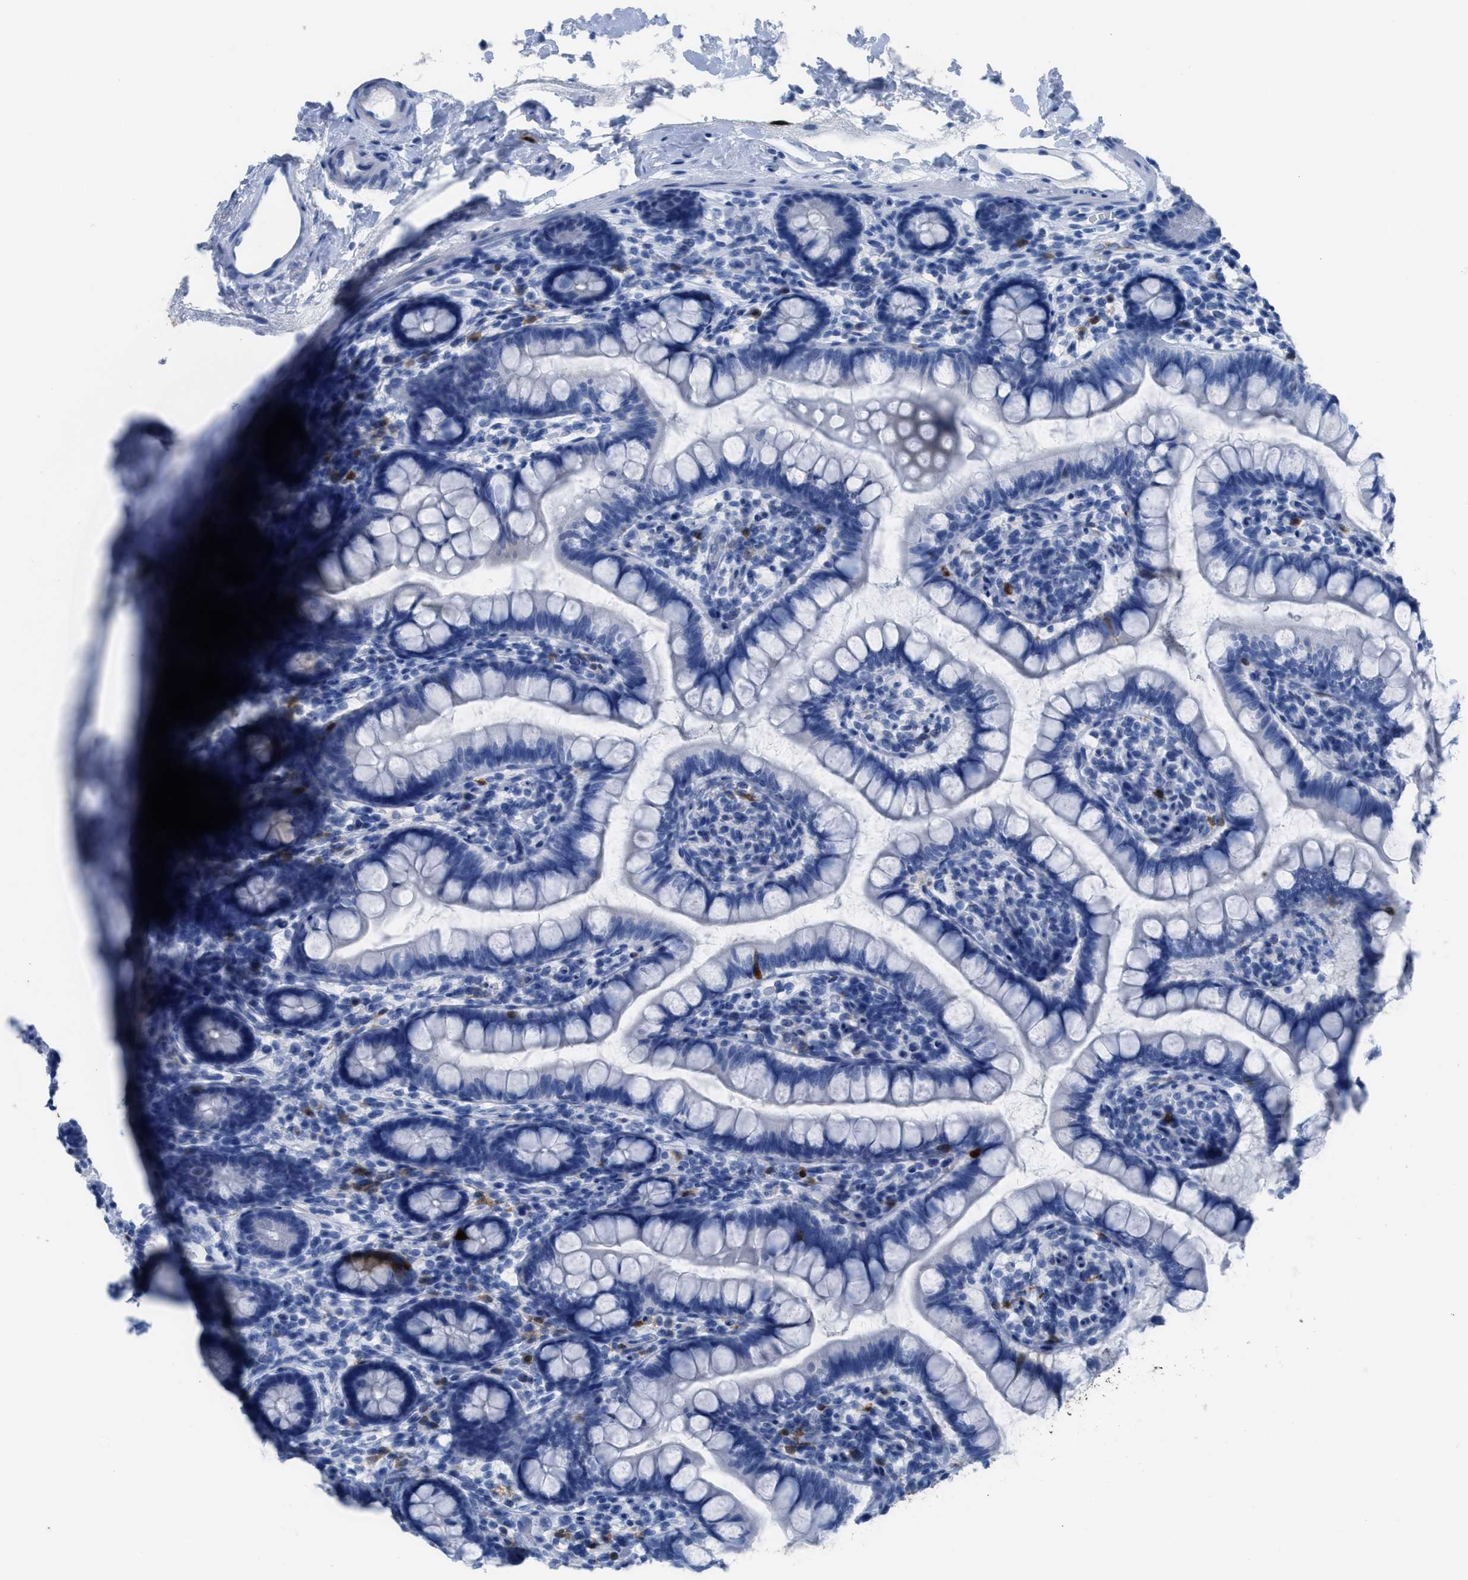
{"staining": {"intensity": "negative", "quantity": "none", "location": "none"}, "tissue": "small intestine", "cell_type": "Glandular cells", "image_type": "normal", "snomed": [{"axis": "morphology", "description": "Normal tissue, NOS"}, {"axis": "topography", "description": "Small intestine"}], "caption": "Small intestine was stained to show a protein in brown. There is no significant positivity in glandular cells. The staining was performed using DAB (3,3'-diaminobenzidine) to visualize the protein expression in brown, while the nuclei were stained in blue with hematoxylin (Magnification: 20x).", "gene": "CDKN2A", "patient": {"sex": "female", "age": 84}}